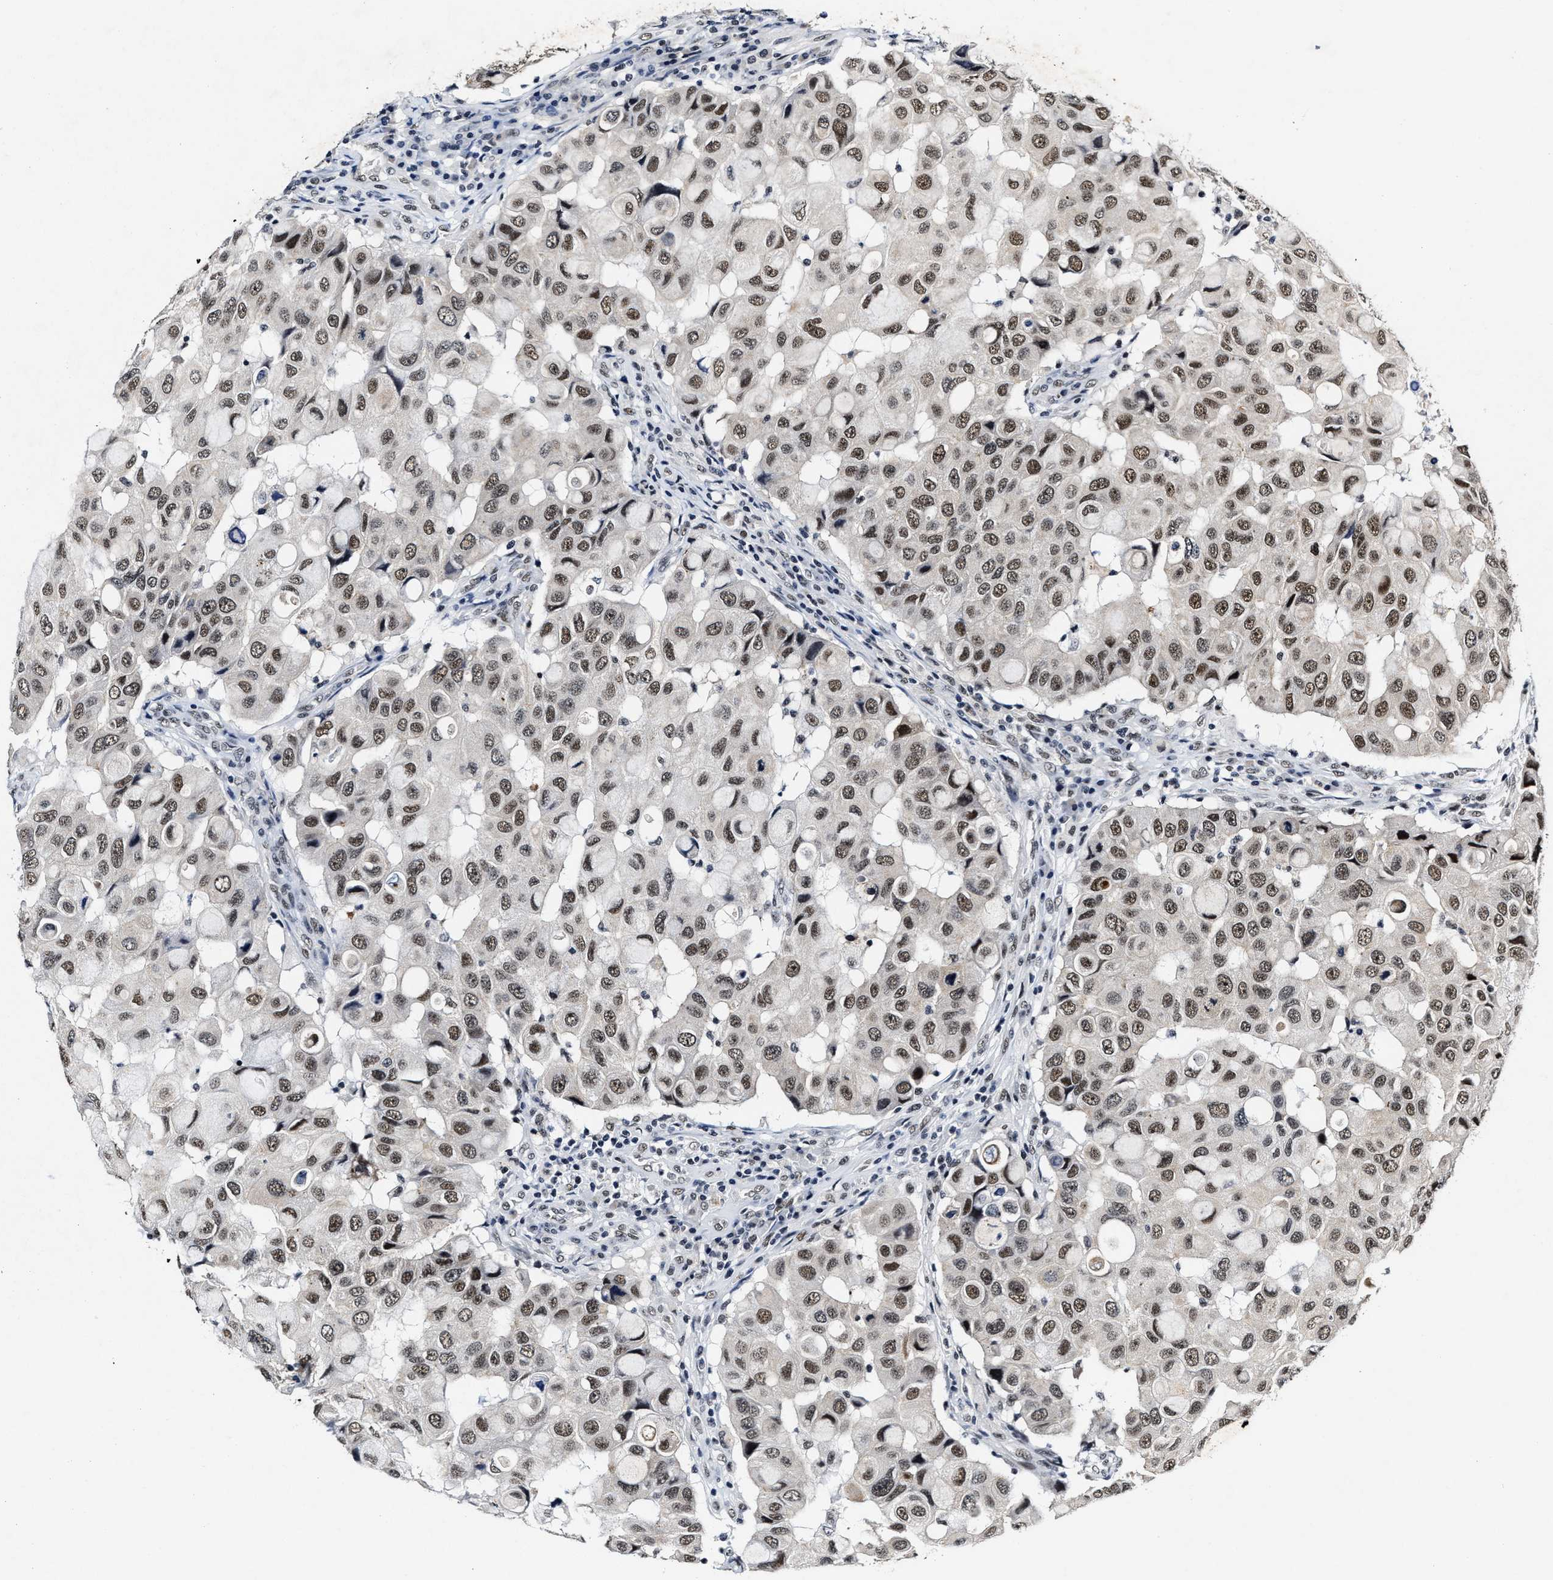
{"staining": {"intensity": "moderate", "quantity": ">75%", "location": "nuclear"}, "tissue": "breast cancer", "cell_type": "Tumor cells", "image_type": "cancer", "snomed": [{"axis": "morphology", "description": "Duct carcinoma"}, {"axis": "topography", "description": "Breast"}], "caption": "Breast cancer (intraductal carcinoma) stained with a protein marker shows moderate staining in tumor cells.", "gene": "INIP", "patient": {"sex": "female", "age": 27}}